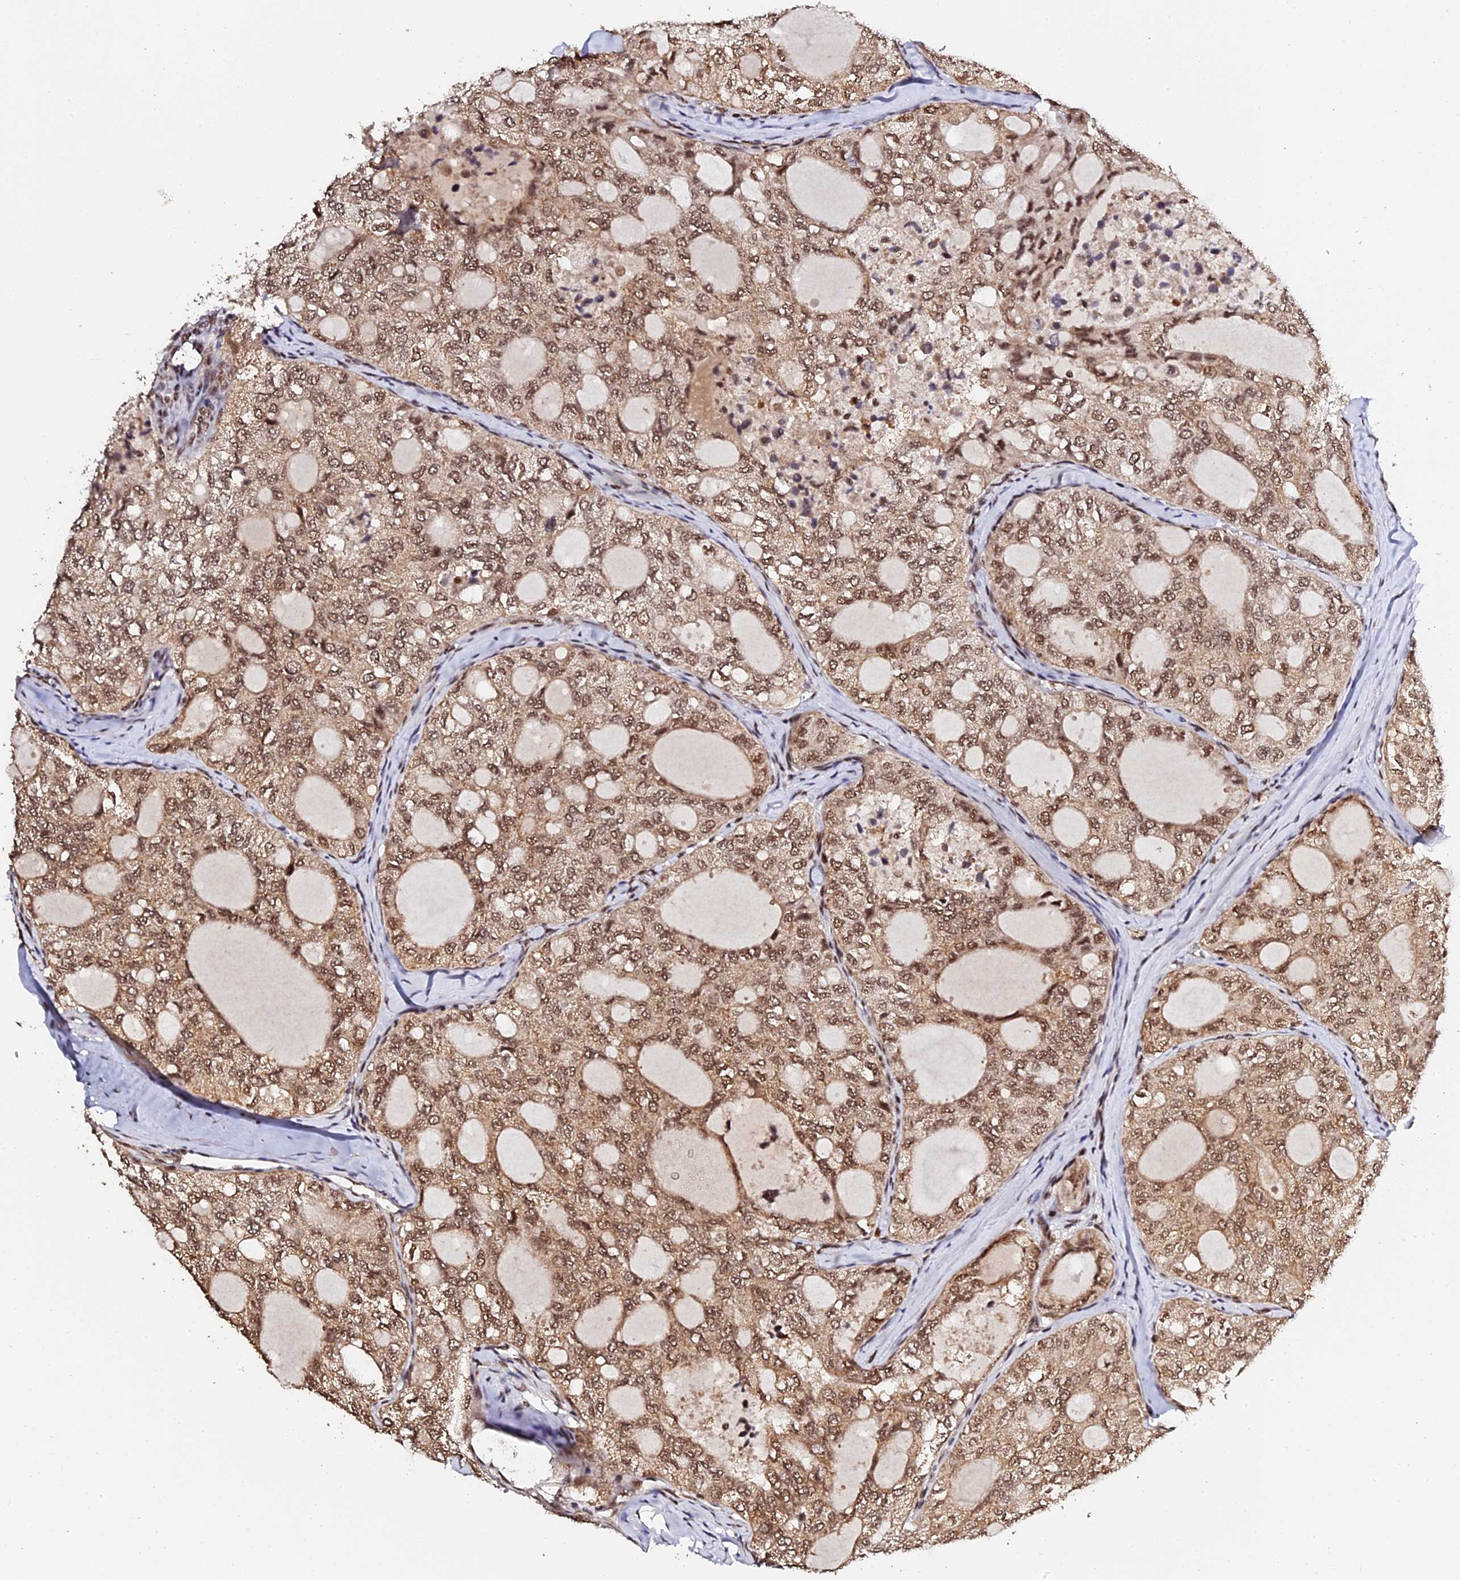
{"staining": {"intensity": "moderate", "quantity": ">75%", "location": "cytoplasmic/membranous,nuclear"}, "tissue": "thyroid cancer", "cell_type": "Tumor cells", "image_type": "cancer", "snomed": [{"axis": "morphology", "description": "Follicular adenoma carcinoma, NOS"}, {"axis": "topography", "description": "Thyroid gland"}], "caption": "Brown immunohistochemical staining in human follicular adenoma carcinoma (thyroid) shows moderate cytoplasmic/membranous and nuclear staining in about >75% of tumor cells.", "gene": "MCRS1", "patient": {"sex": "male", "age": 75}}